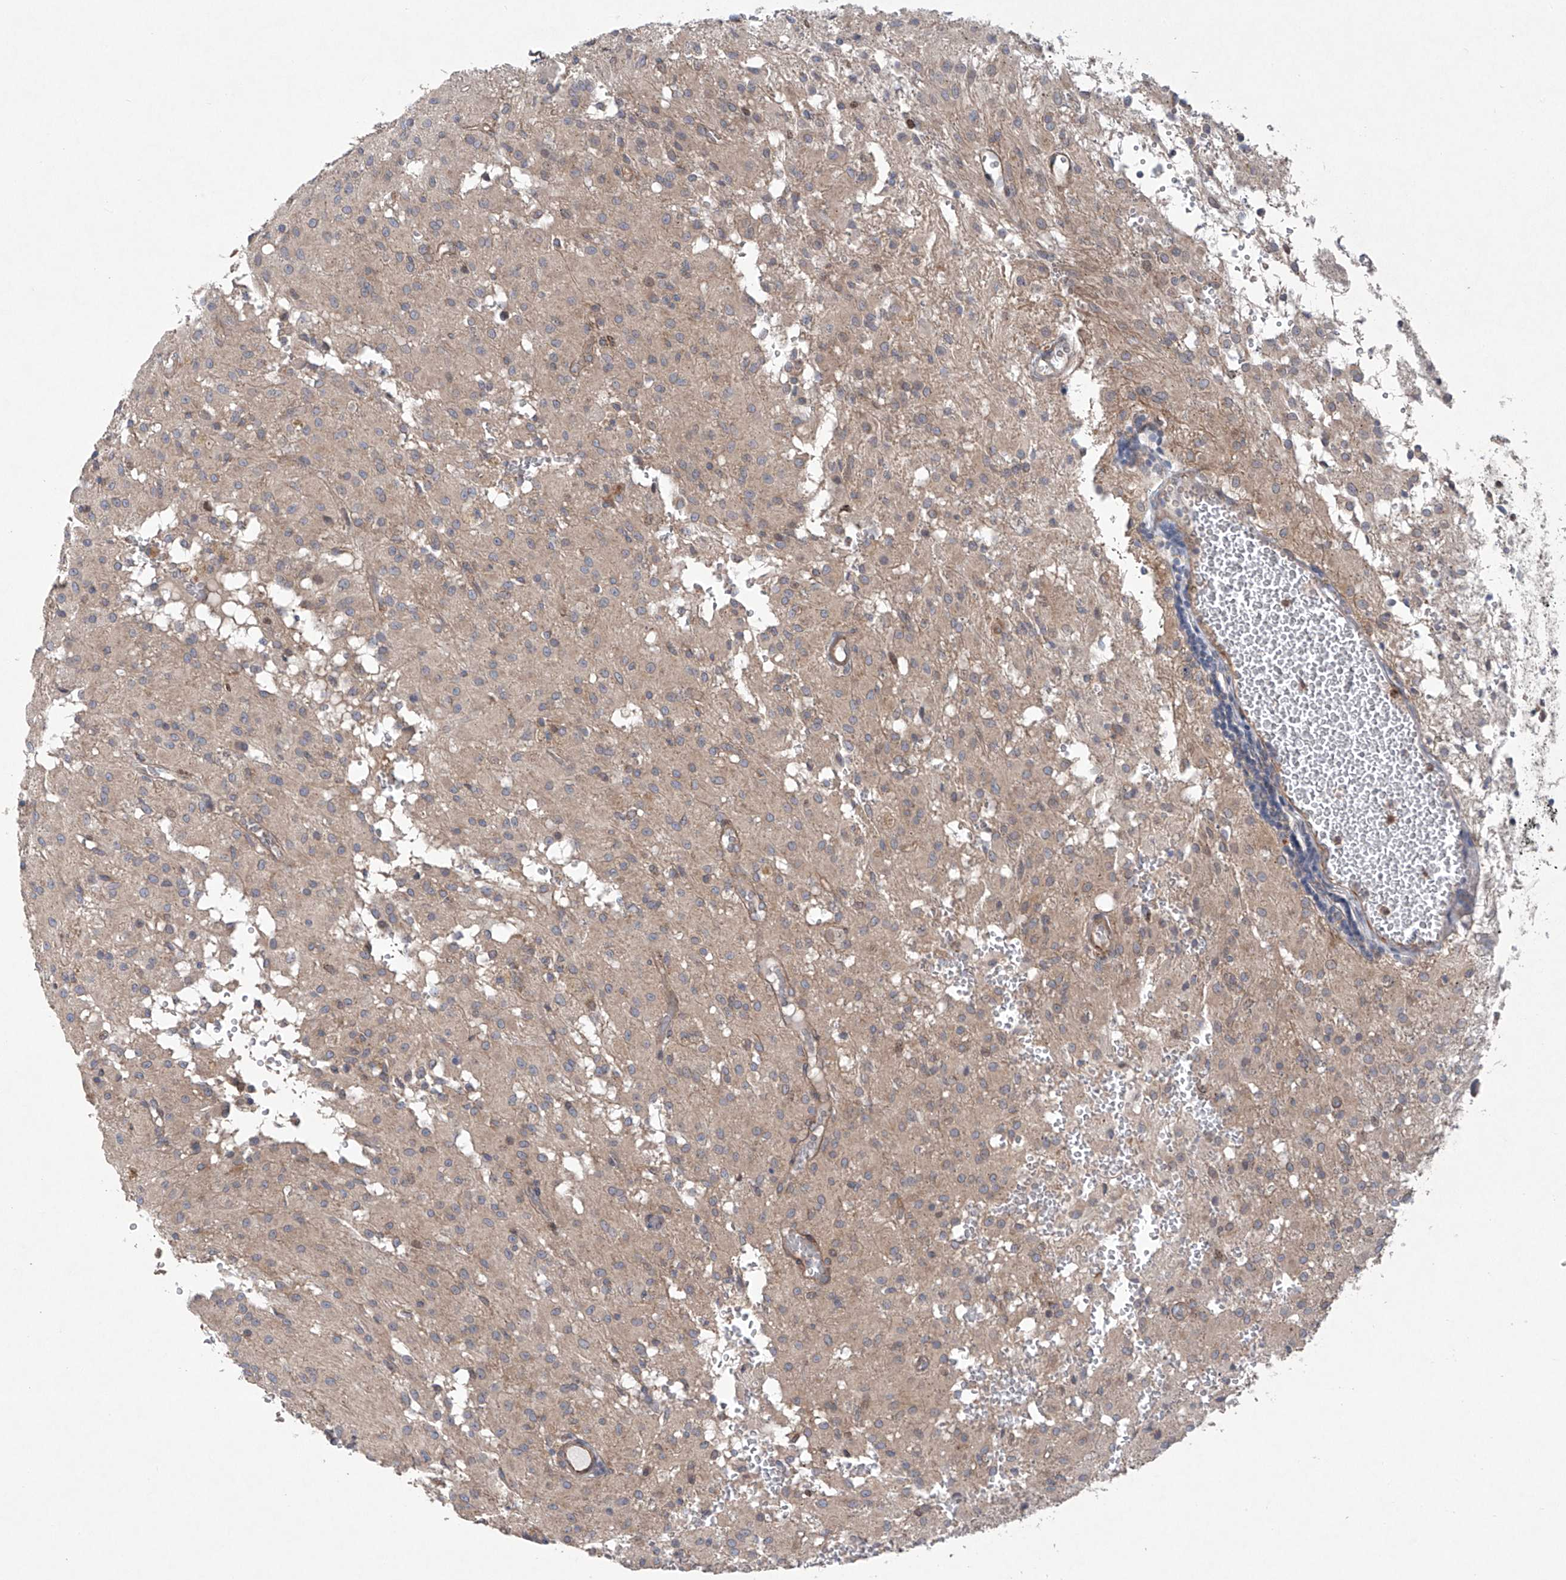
{"staining": {"intensity": "weak", "quantity": "25%-75%", "location": "cytoplasmic/membranous"}, "tissue": "glioma", "cell_type": "Tumor cells", "image_type": "cancer", "snomed": [{"axis": "morphology", "description": "Glioma, malignant, High grade"}, {"axis": "topography", "description": "Brain"}], "caption": "Tumor cells demonstrate weak cytoplasmic/membranous expression in approximately 25%-75% of cells in high-grade glioma (malignant).", "gene": "KLC4", "patient": {"sex": "female", "age": 59}}